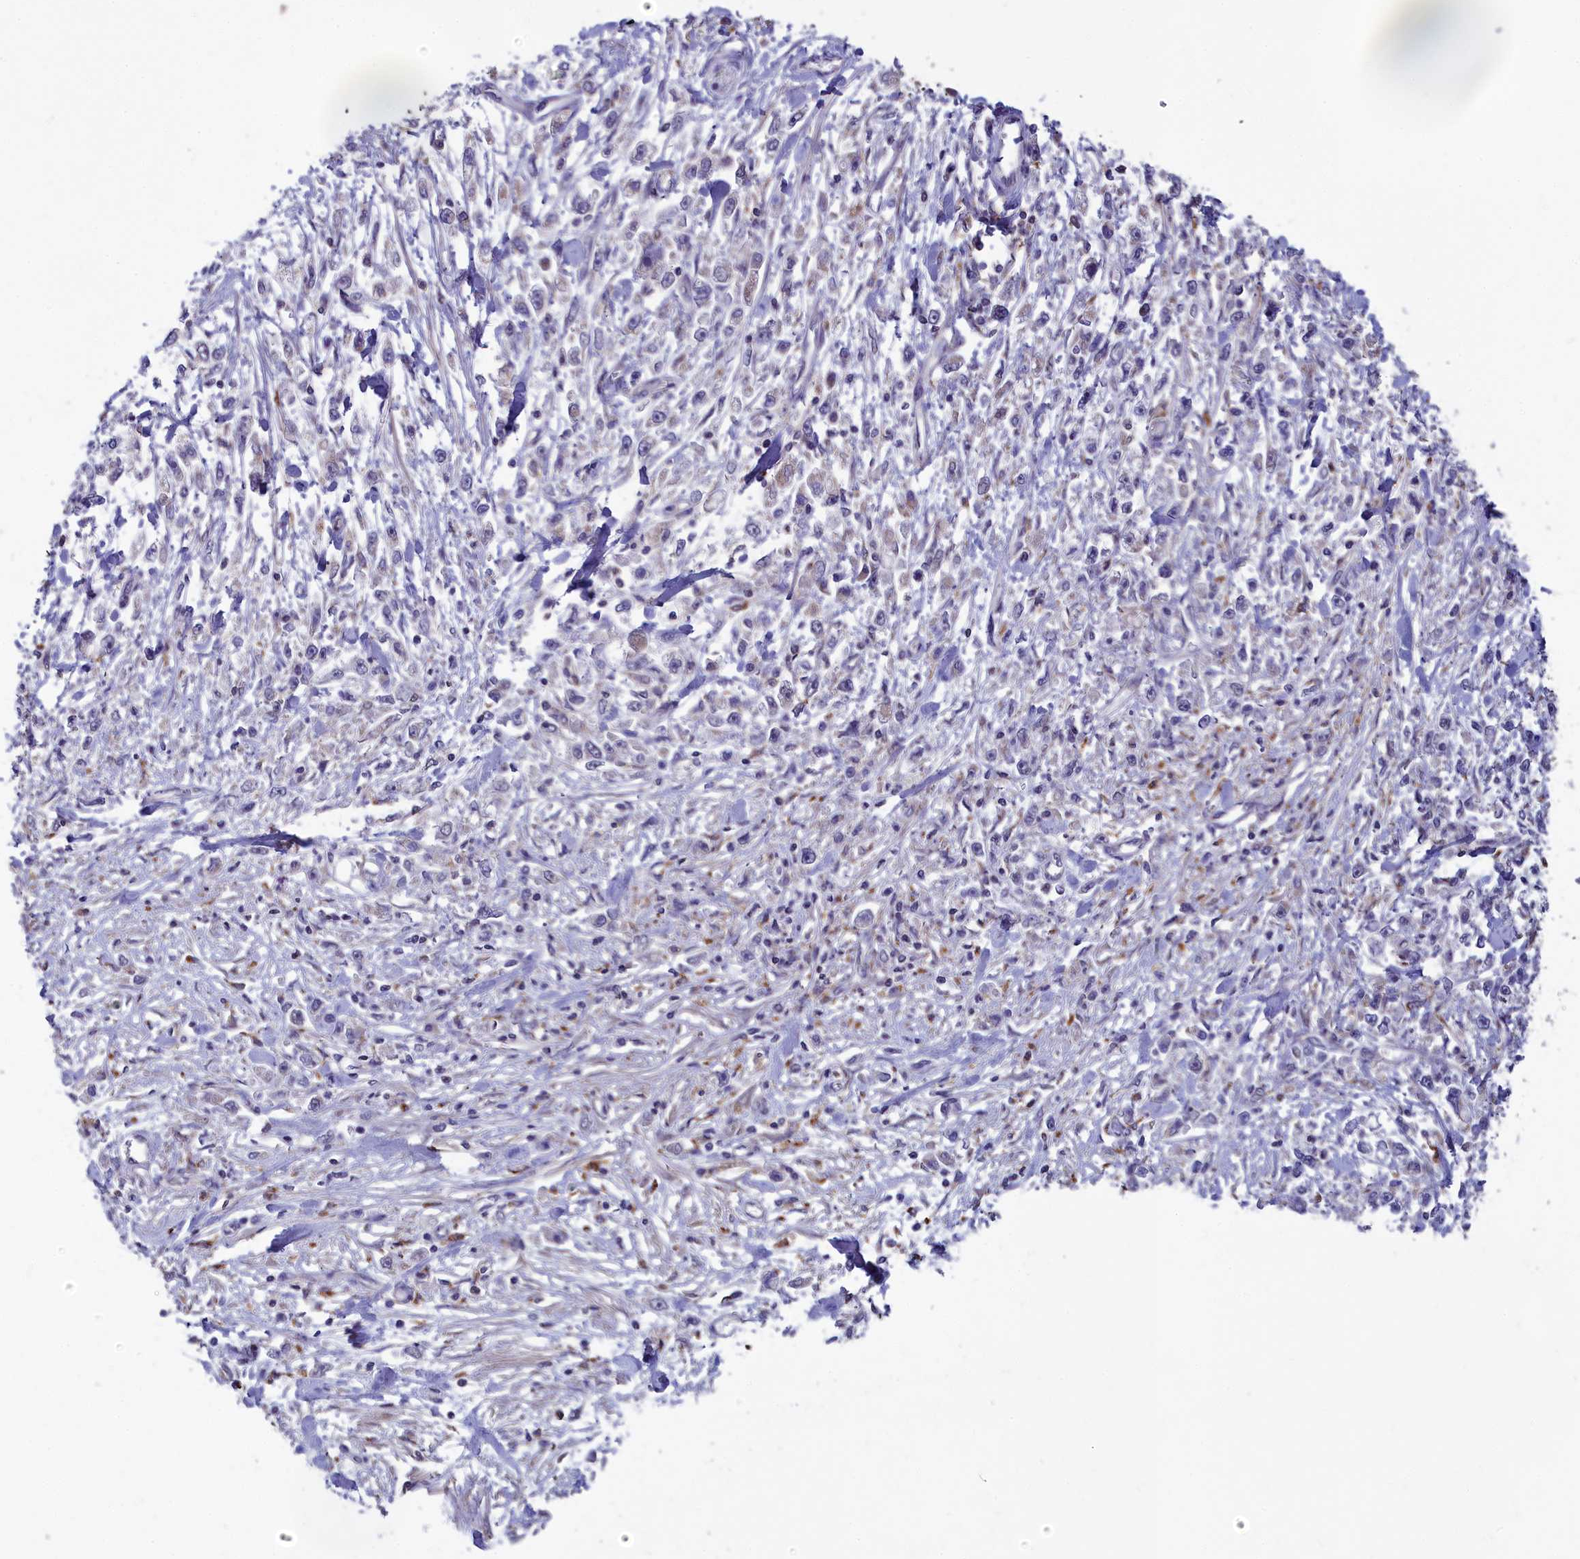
{"staining": {"intensity": "negative", "quantity": "none", "location": "none"}, "tissue": "stomach cancer", "cell_type": "Tumor cells", "image_type": "cancer", "snomed": [{"axis": "morphology", "description": "Adenocarcinoma, NOS"}, {"axis": "topography", "description": "Stomach"}], "caption": "Immunohistochemical staining of human stomach cancer reveals no significant expression in tumor cells.", "gene": "BLTP2", "patient": {"sex": "female", "age": 59}}